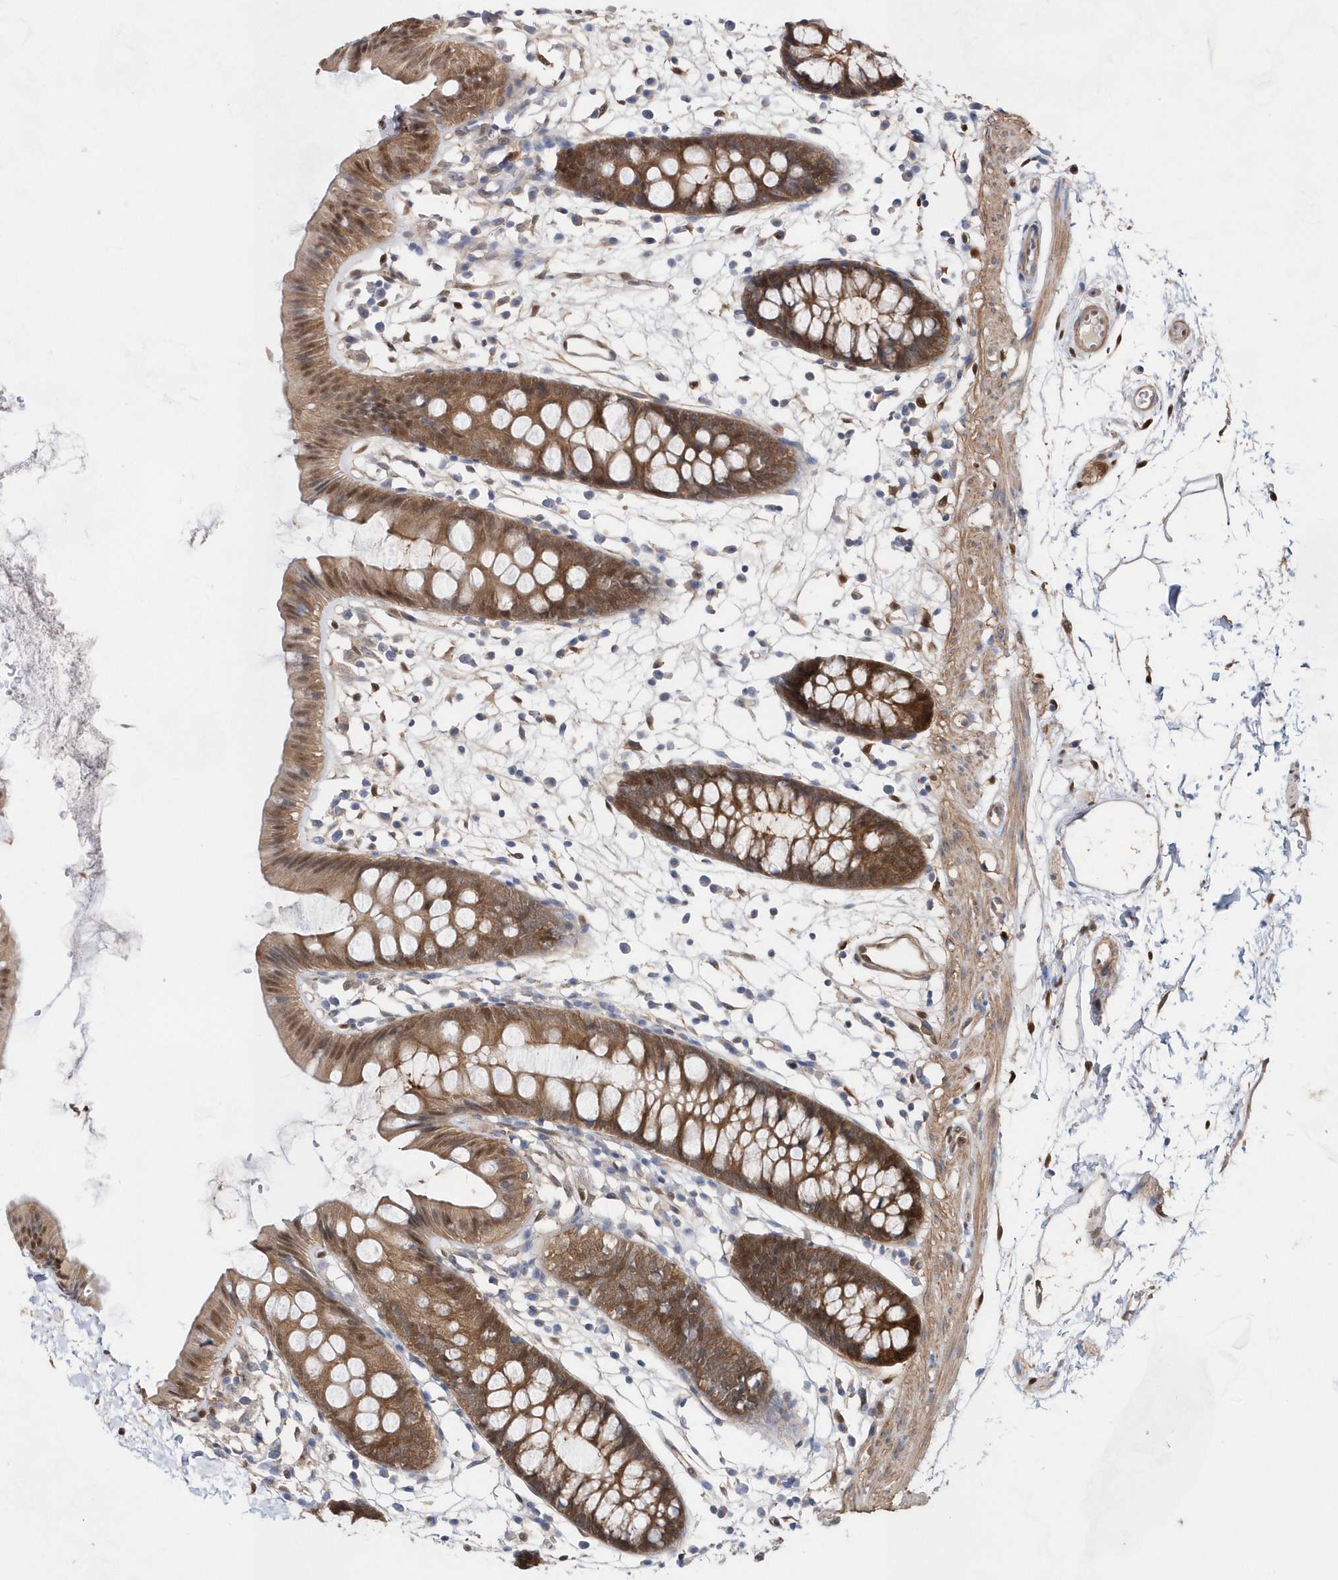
{"staining": {"intensity": "moderate", "quantity": ">75%", "location": "cytoplasmic/membranous"}, "tissue": "colon", "cell_type": "Endothelial cells", "image_type": "normal", "snomed": [{"axis": "morphology", "description": "Normal tissue, NOS"}, {"axis": "topography", "description": "Colon"}], "caption": "Approximately >75% of endothelial cells in benign colon exhibit moderate cytoplasmic/membranous protein staining as visualized by brown immunohistochemical staining.", "gene": "BDH2", "patient": {"sex": "male", "age": 56}}